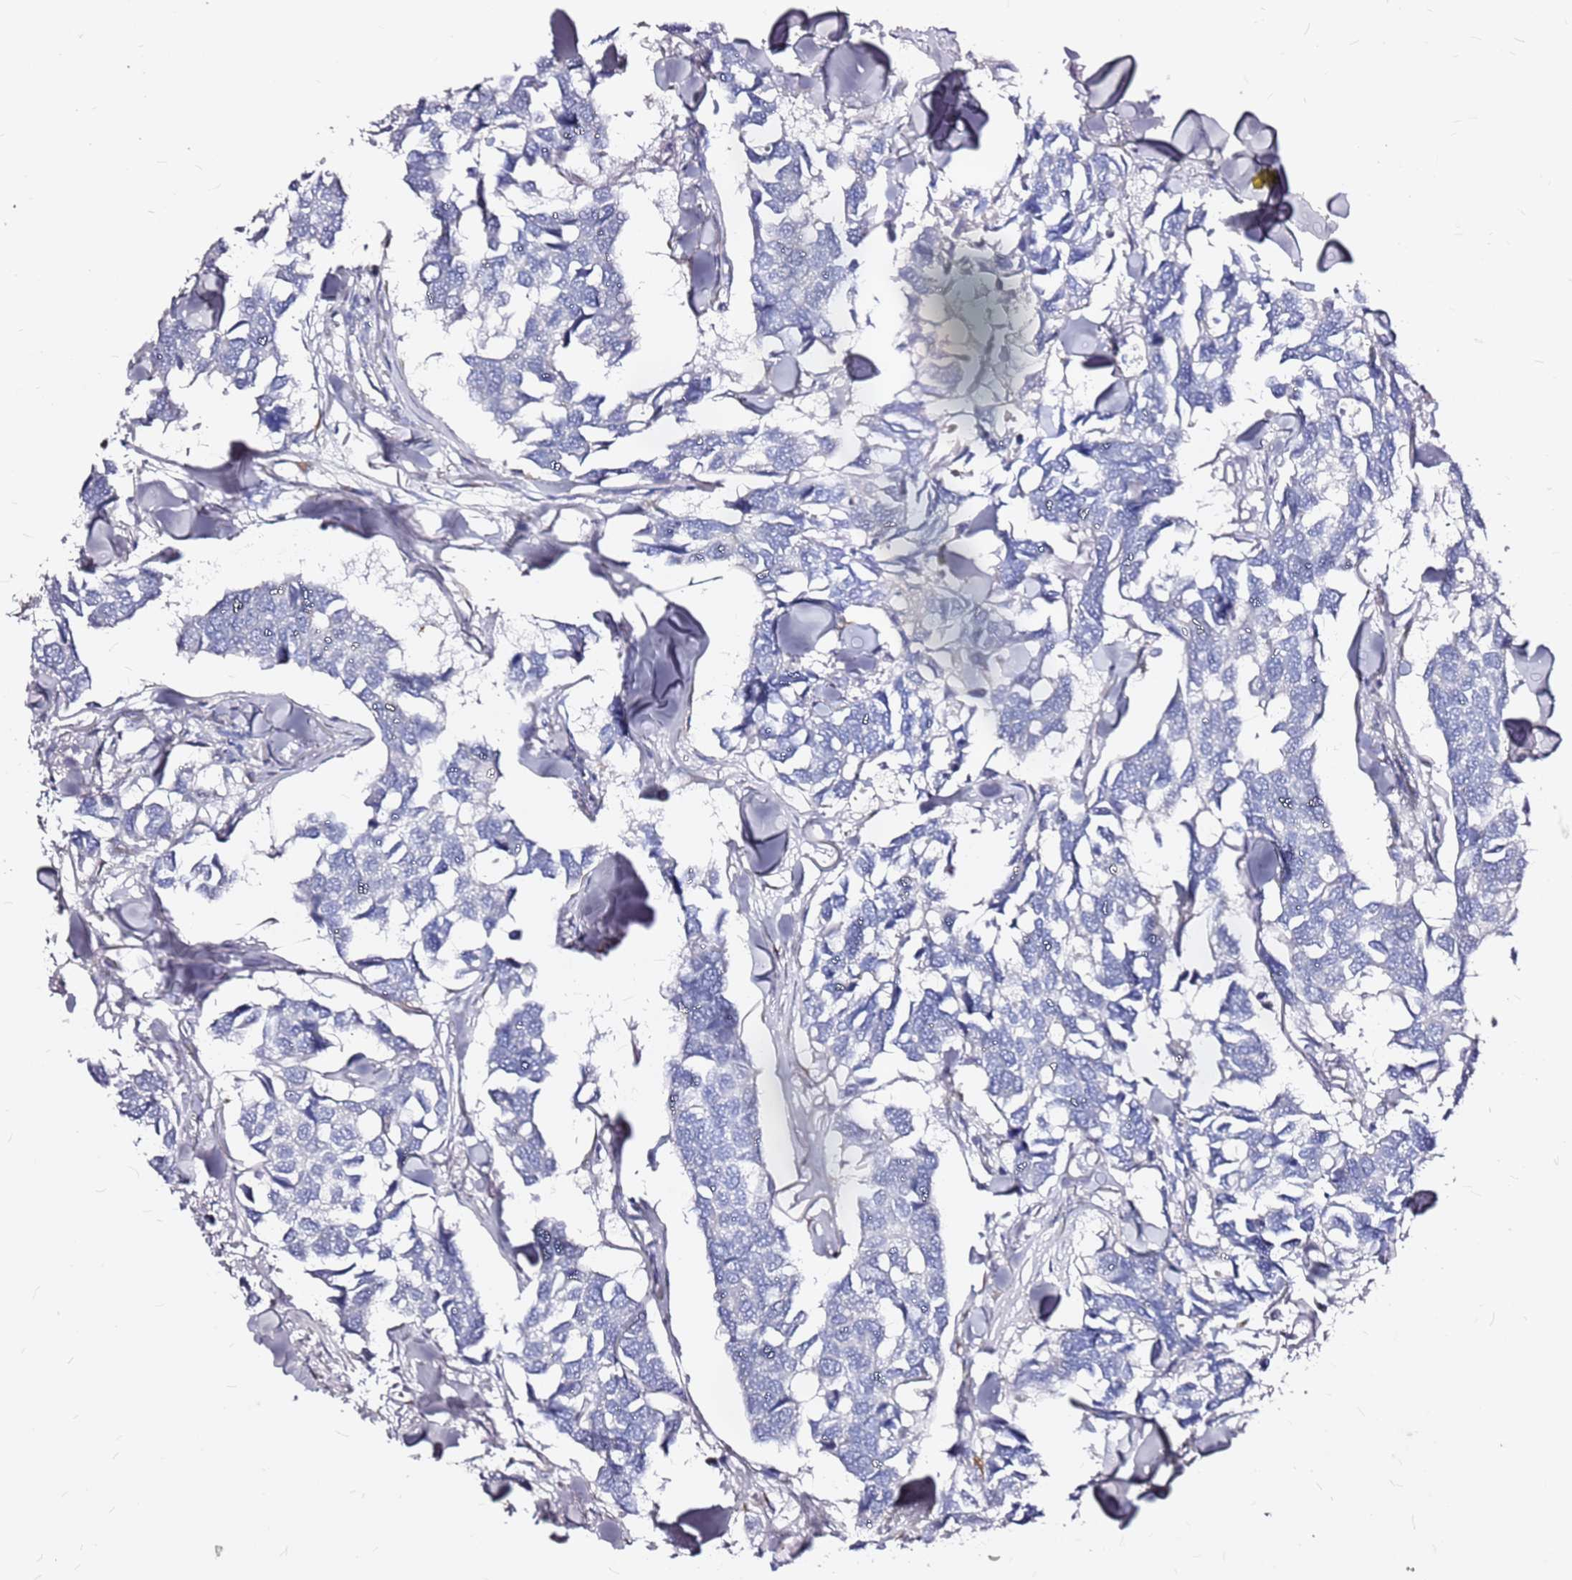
{"staining": {"intensity": "negative", "quantity": "none", "location": "none"}, "tissue": "breast cancer", "cell_type": "Tumor cells", "image_type": "cancer", "snomed": [{"axis": "morphology", "description": "Duct carcinoma"}, {"axis": "topography", "description": "Breast"}], "caption": "DAB (3,3'-diaminobenzidine) immunohistochemical staining of human infiltrating ductal carcinoma (breast) shows no significant staining in tumor cells.", "gene": "CASD1", "patient": {"sex": "female", "age": 83}}